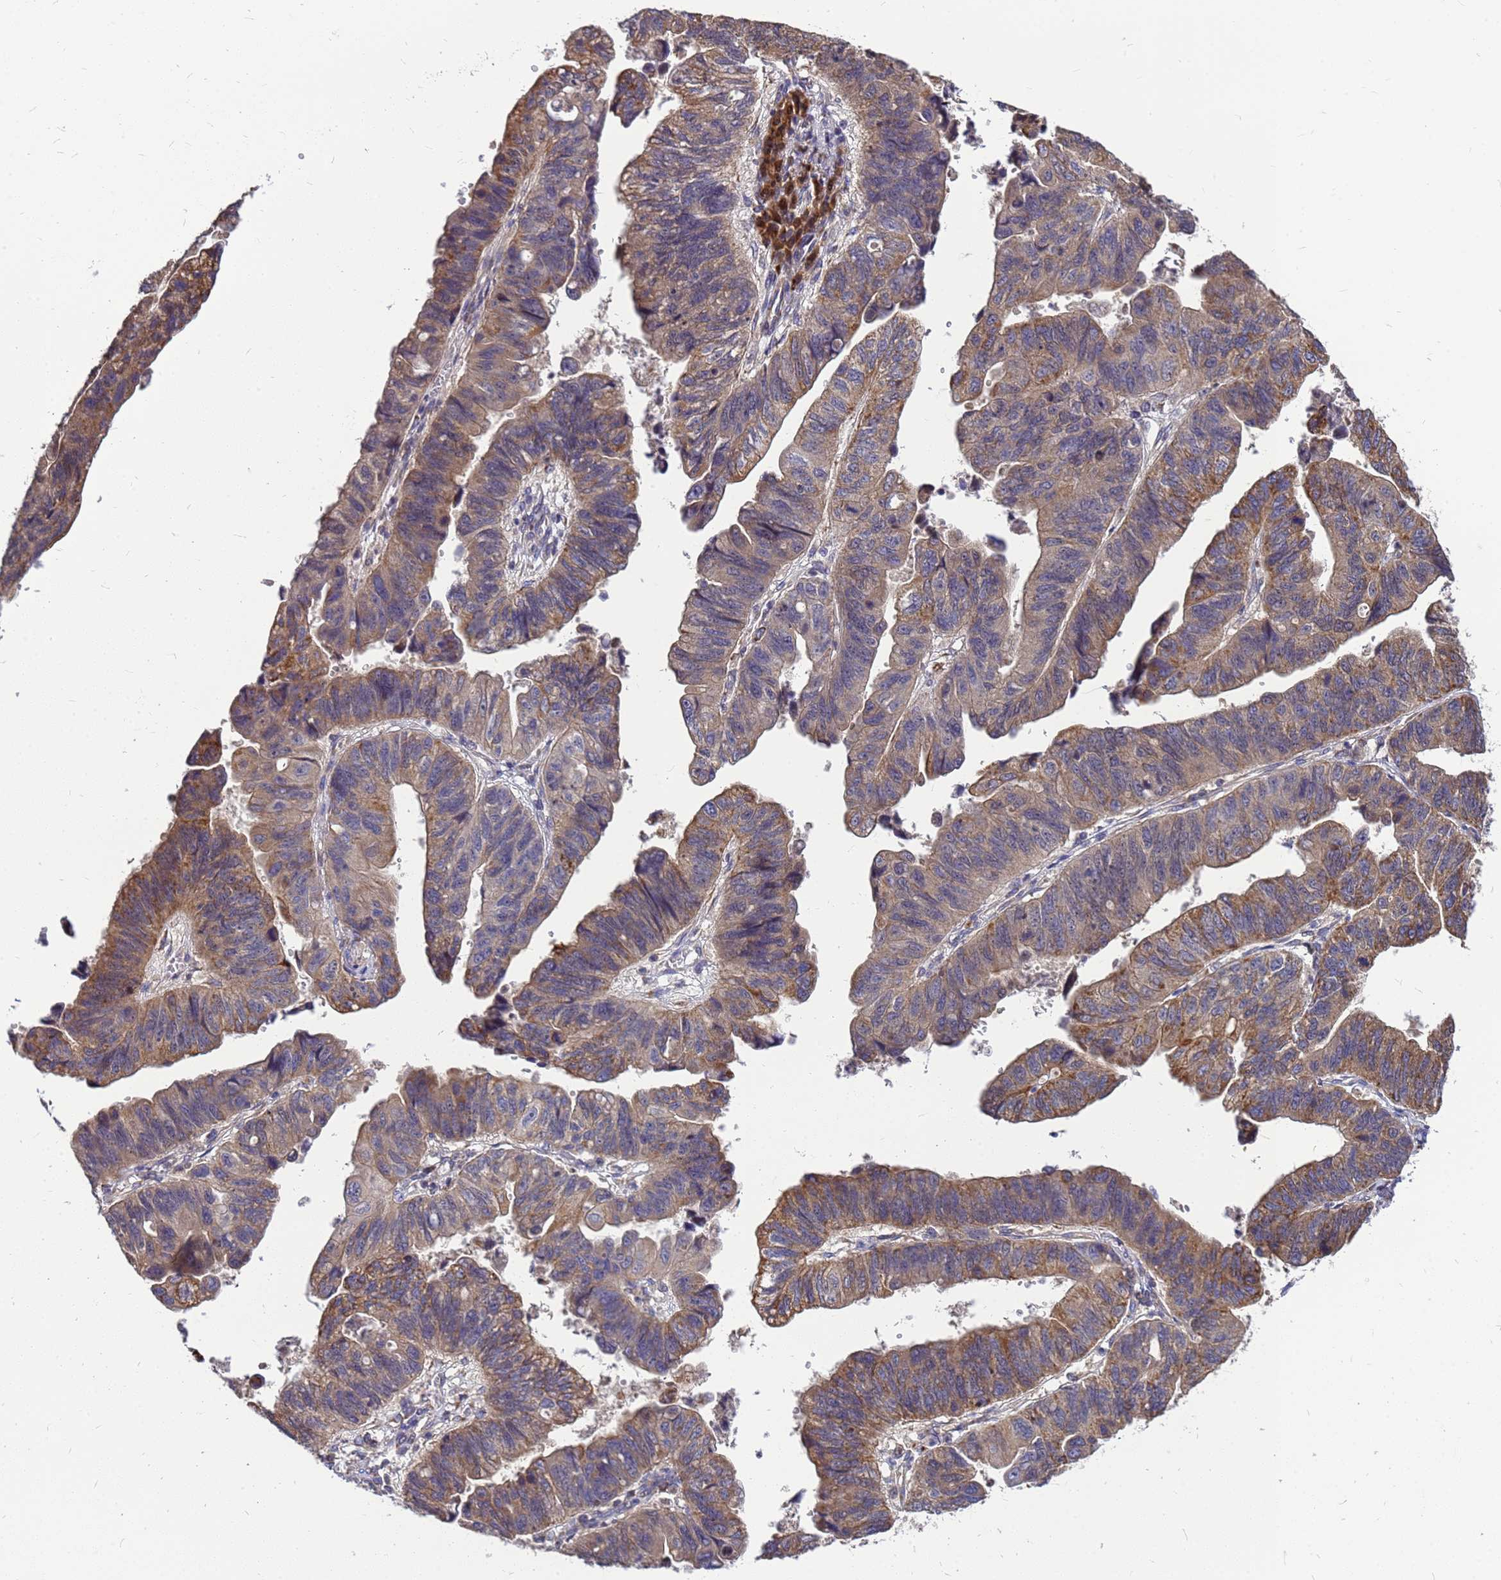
{"staining": {"intensity": "moderate", "quantity": ">75%", "location": "cytoplasmic/membranous"}, "tissue": "stomach cancer", "cell_type": "Tumor cells", "image_type": "cancer", "snomed": [{"axis": "morphology", "description": "Adenocarcinoma, NOS"}, {"axis": "topography", "description": "Stomach"}], "caption": "Human stomach adenocarcinoma stained with a brown dye demonstrates moderate cytoplasmic/membranous positive expression in about >75% of tumor cells.", "gene": "CMC4", "patient": {"sex": "male", "age": 59}}